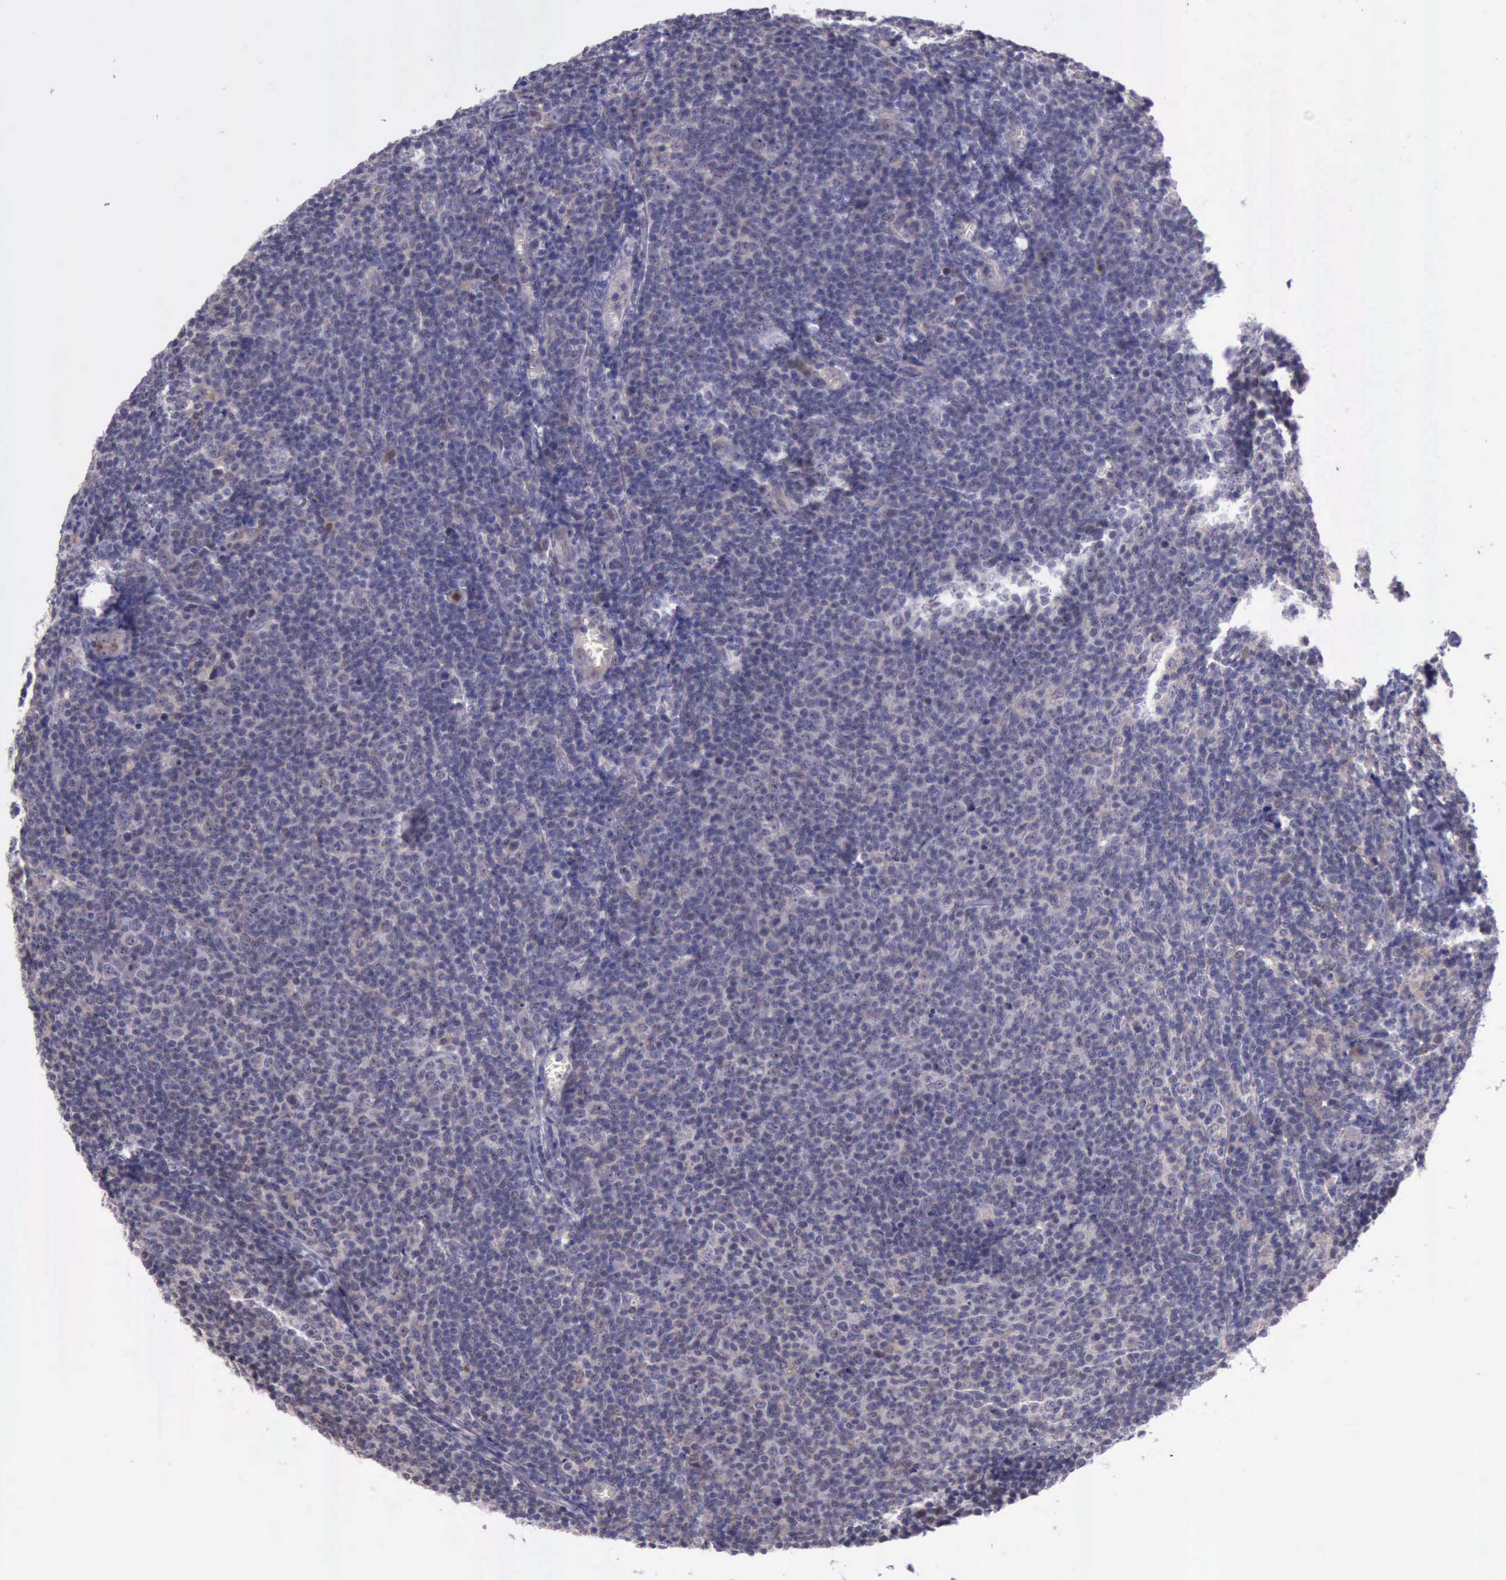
{"staining": {"intensity": "negative", "quantity": "none", "location": "none"}, "tissue": "lymphoma", "cell_type": "Tumor cells", "image_type": "cancer", "snomed": [{"axis": "morphology", "description": "Malignant lymphoma, non-Hodgkin's type, Low grade"}, {"axis": "topography", "description": "Lymph node"}], "caption": "DAB immunohistochemical staining of human lymphoma displays no significant expression in tumor cells.", "gene": "PLEK2", "patient": {"sex": "male", "age": 74}}